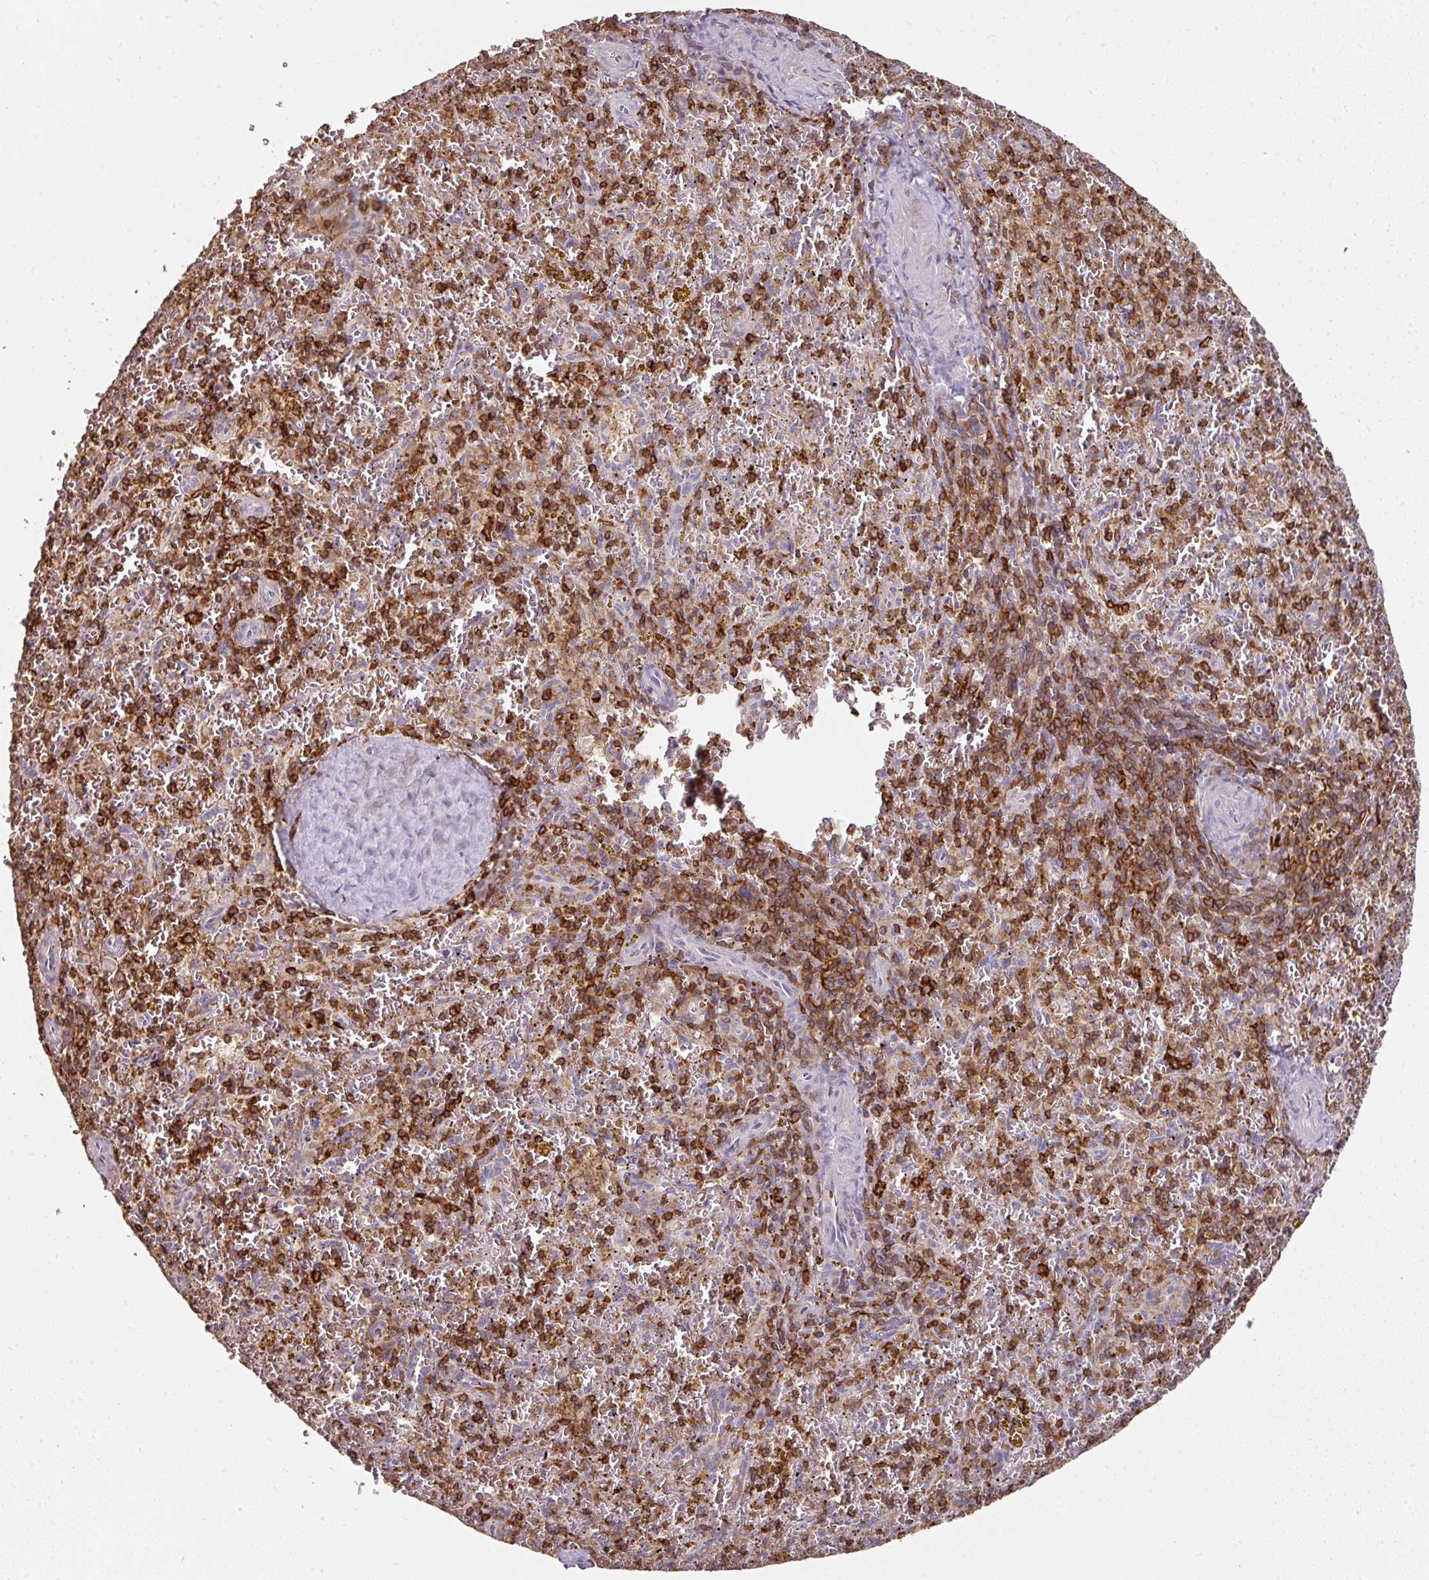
{"staining": {"intensity": "strong", "quantity": "25%-75%", "location": "cytoplasmic/membranous"}, "tissue": "spleen", "cell_type": "Cells in red pulp", "image_type": "normal", "snomed": [{"axis": "morphology", "description": "Normal tissue, NOS"}, {"axis": "topography", "description": "Spleen"}], "caption": "Immunohistochemical staining of unremarkable human spleen reveals strong cytoplasmic/membranous protein expression in about 25%-75% of cells in red pulp.", "gene": "OLFML2B", "patient": {"sex": "male", "age": 57}}